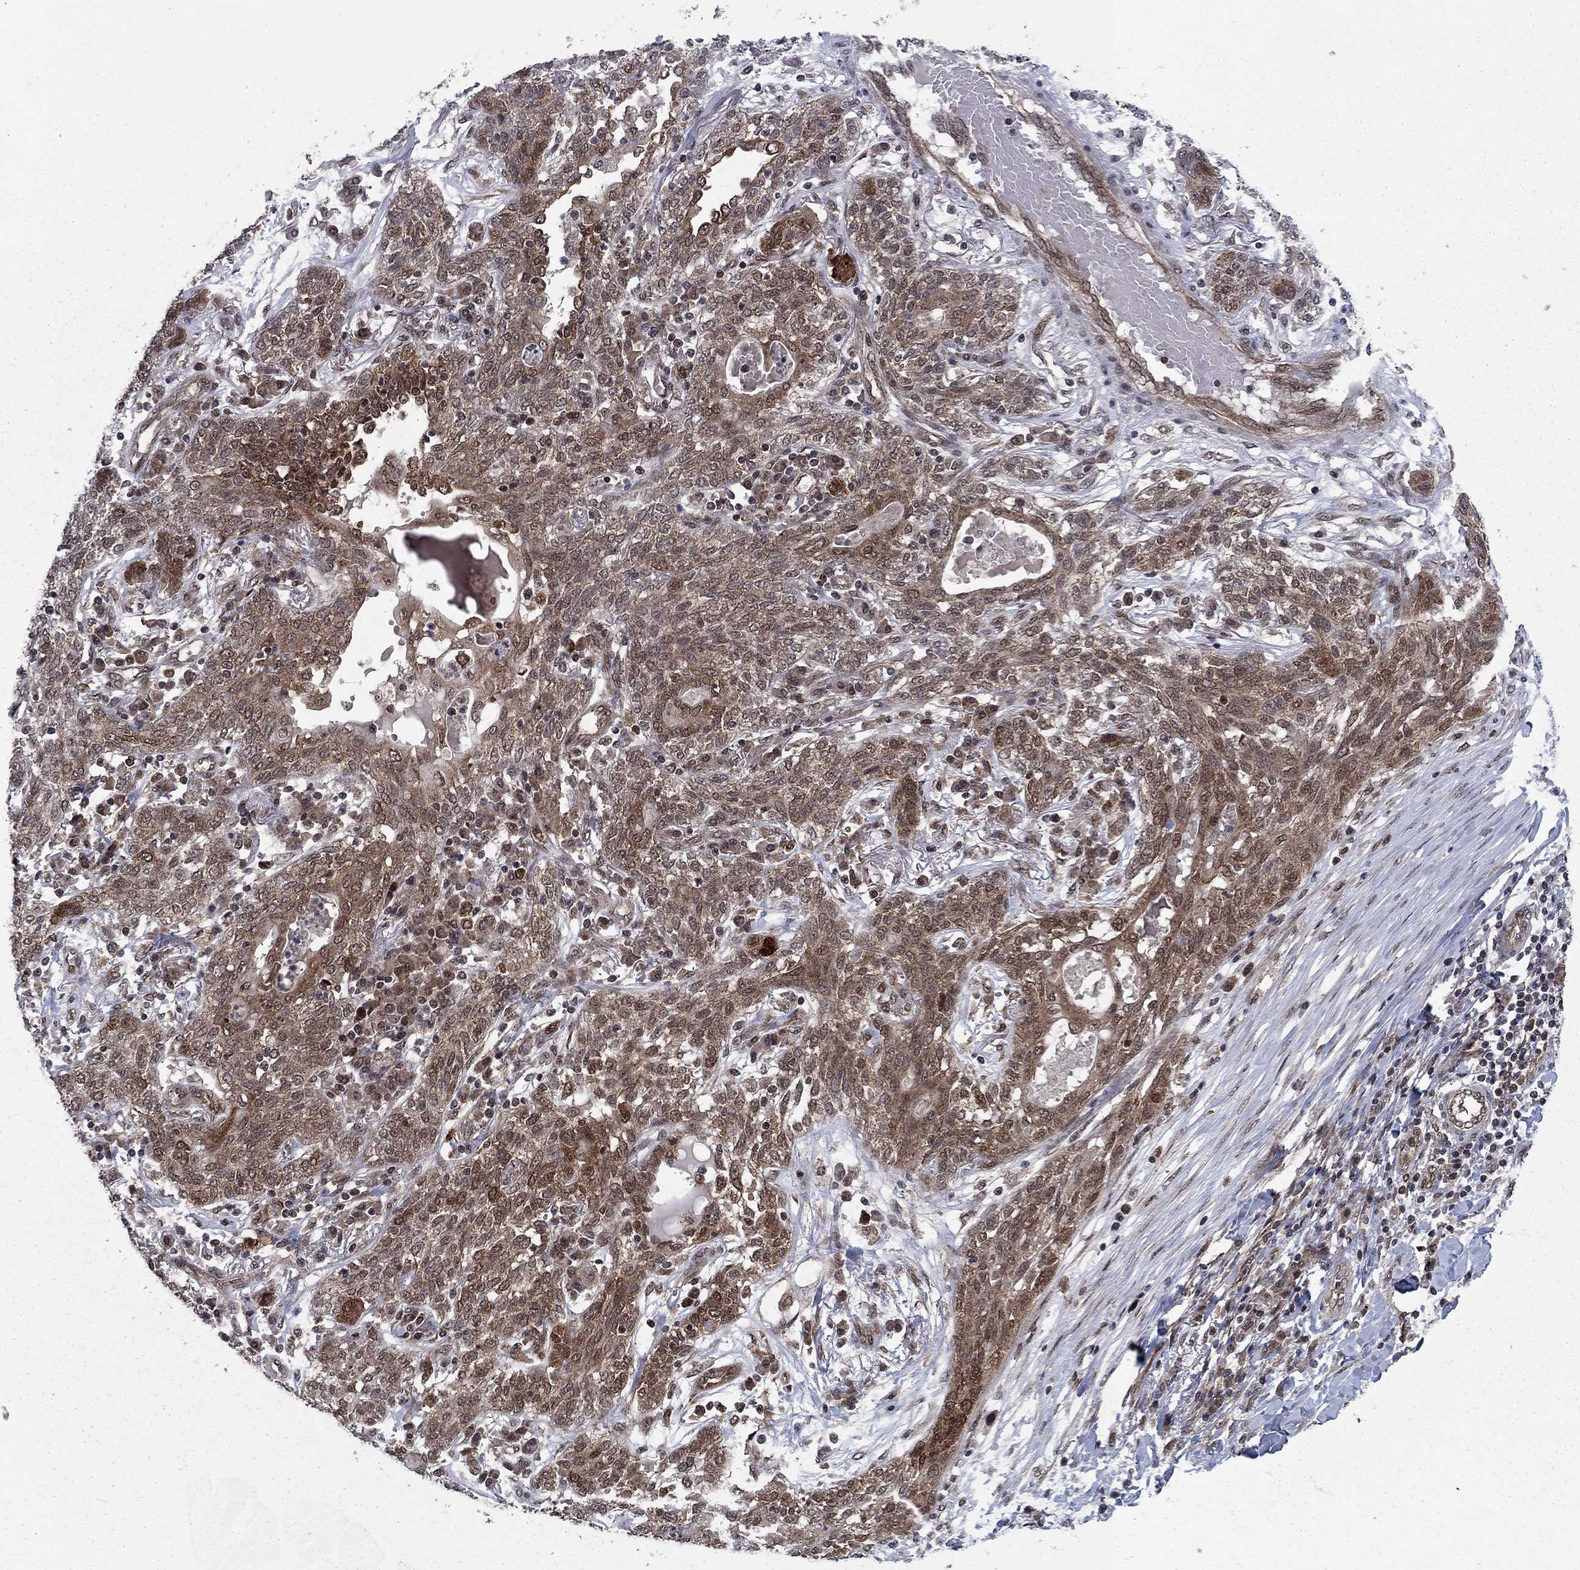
{"staining": {"intensity": "moderate", "quantity": "25%-75%", "location": "cytoplasmic/membranous"}, "tissue": "lung cancer", "cell_type": "Tumor cells", "image_type": "cancer", "snomed": [{"axis": "morphology", "description": "Squamous cell carcinoma, NOS"}, {"axis": "topography", "description": "Lung"}], "caption": "The histopathology image shows staining of lung cancer (squamous cell carcinoma), revealing moderate cytoplasmic/membranous protein positivity (brown color) within tumor cells.", "gene": "DNAJA1", "patient": {"sex": "female", "age": 70}}